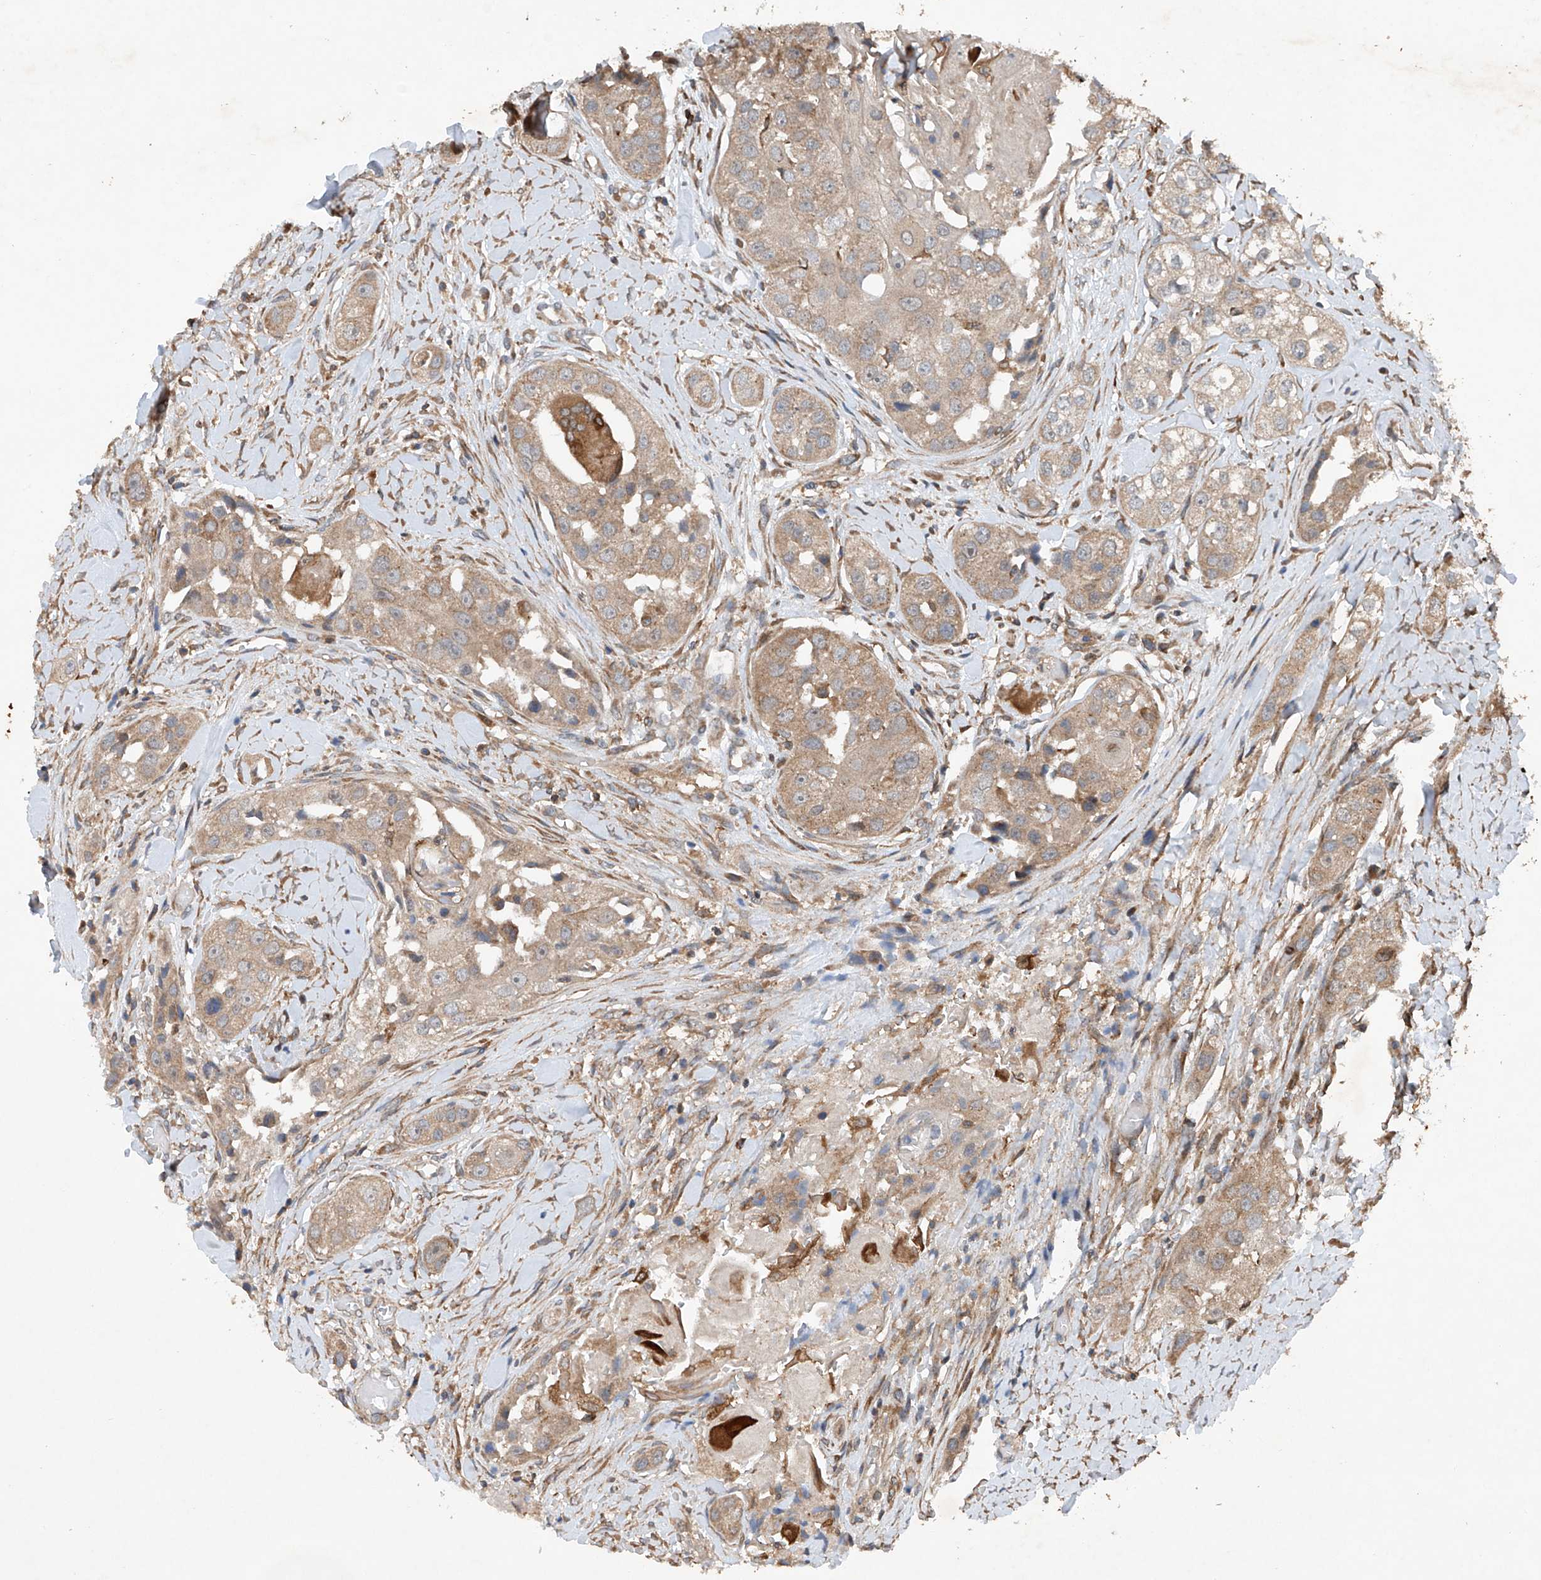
{"staining": {"intensity": "weak", "quantity": "25%-75%", "location": "cytoplasmic/membranous"}, "tissue": "head and neck cancer", "cell_type": "Tumor cells", "image_type": "cancer", "snomed": [{"axis": "morphology", "description": "Normal tissue, NOS"}, {"axis": "morphology", "description": "Squamous cell carcinoma, NOS"}, {"axis": "topography", "description": "Skeletal muscle"}, {"axis": "topography", "description": "Head-Neck"}], "caption": "Head and neck cancer (squamous cell carcinoma) stained with DAB (3,3'-diaminobenzidine) IHC demonstrates low levels of weak cytoplasmic/membranous positivity in about 25%-75% of tumor cells. (IHC, brightfield microscopy, high magnification).", "gene": "CEP85L", "patient": {"sex": "male", "age": 51}}